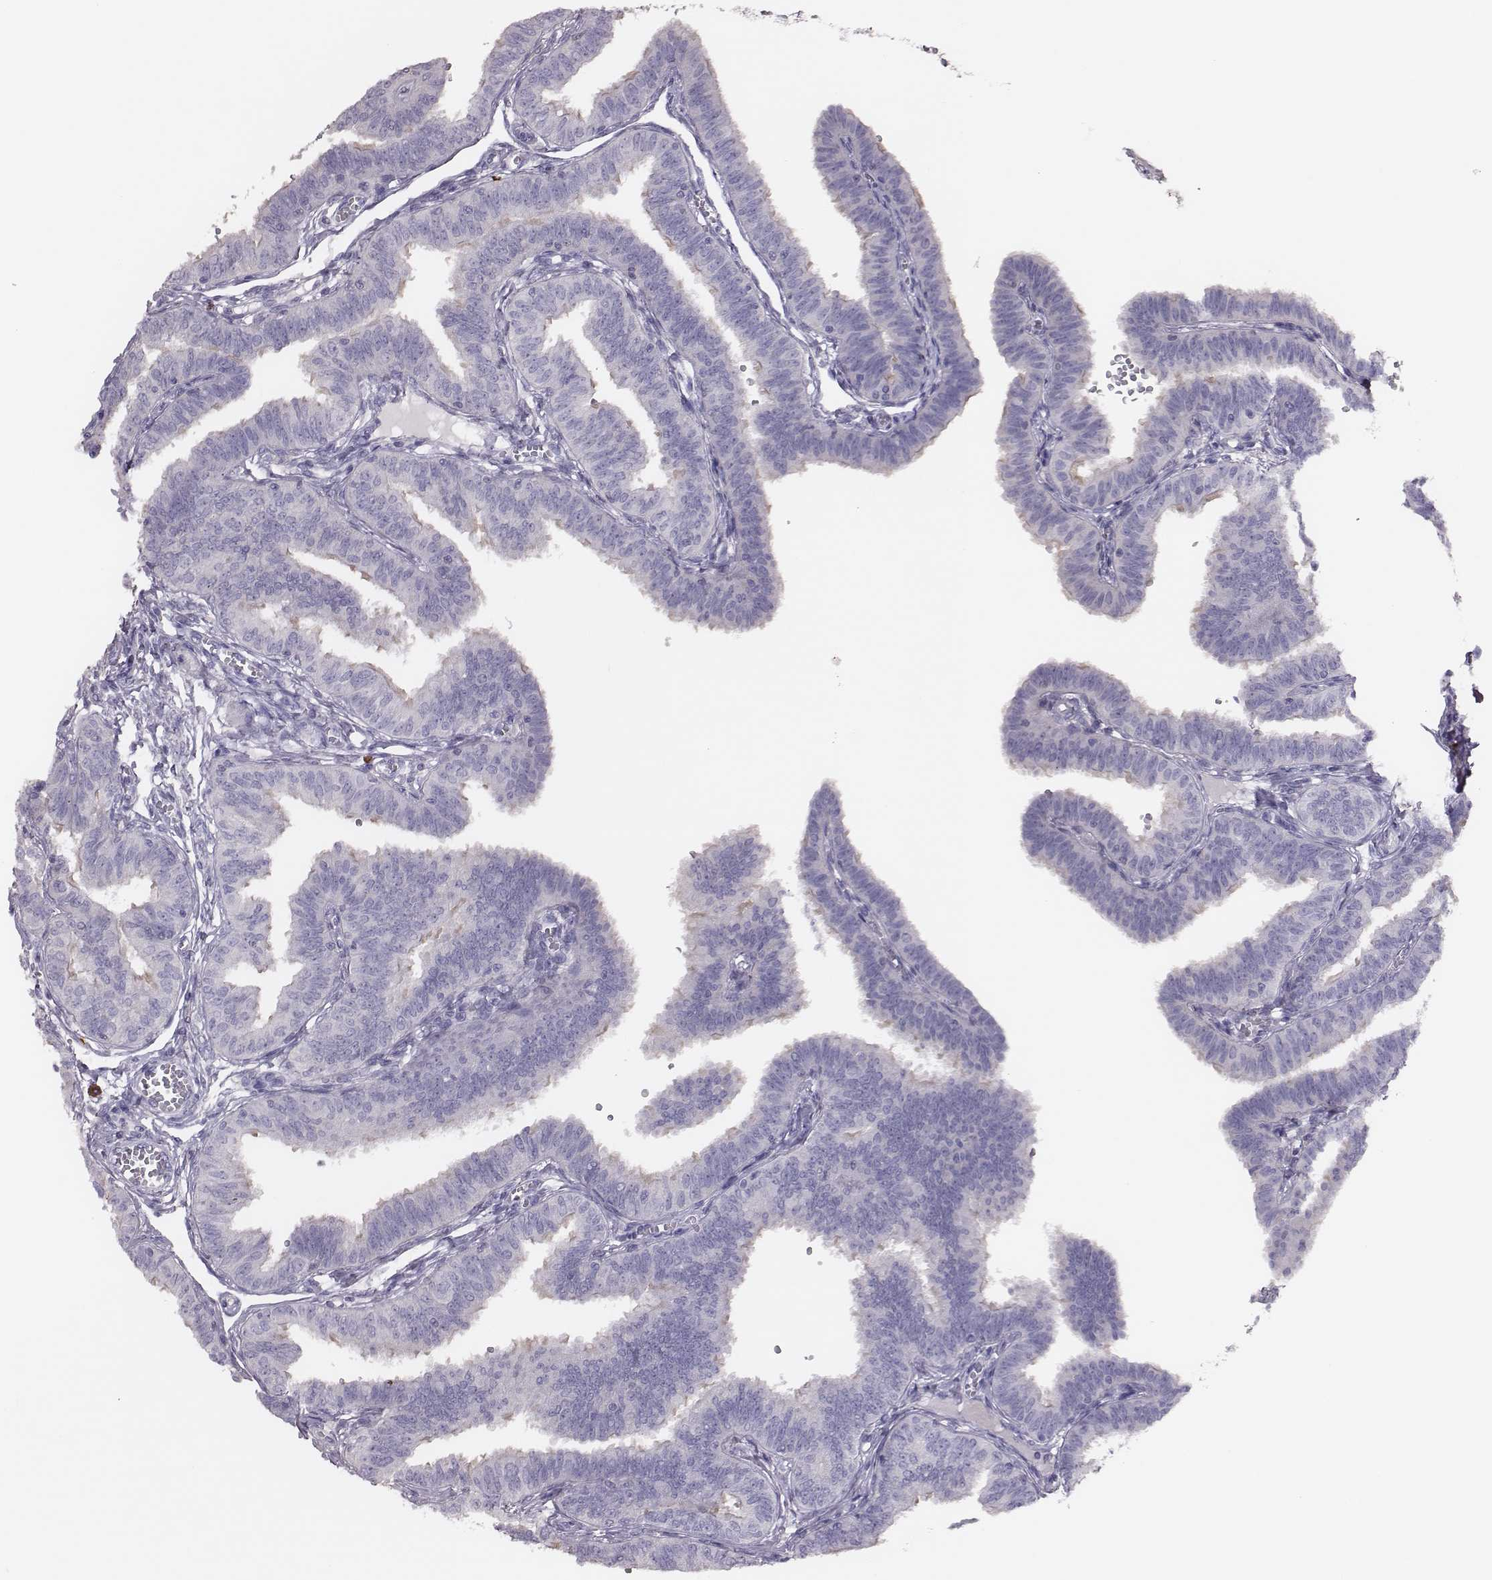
{"staining": {"intensity": "negative", "quantity": "none", "location": "none"}, "tissue": "fallopian tube", "cell_type": "Glandular cells", "image_type": "normal", "snomed": [{"axis": "morphology", "description": "Normal tissue, NOS"}, {"axis": "topography", "description": "Fallopian tube"}], "caption": "DAB (3,3'-diaminobenzidine) immunohistochemical staining of normal fallopian tube displays no significant positivity in glandular cells. Nuclei are stained in blue.", "gene": "P2RY10", "patient": {"sex": "female", "age": 25}}